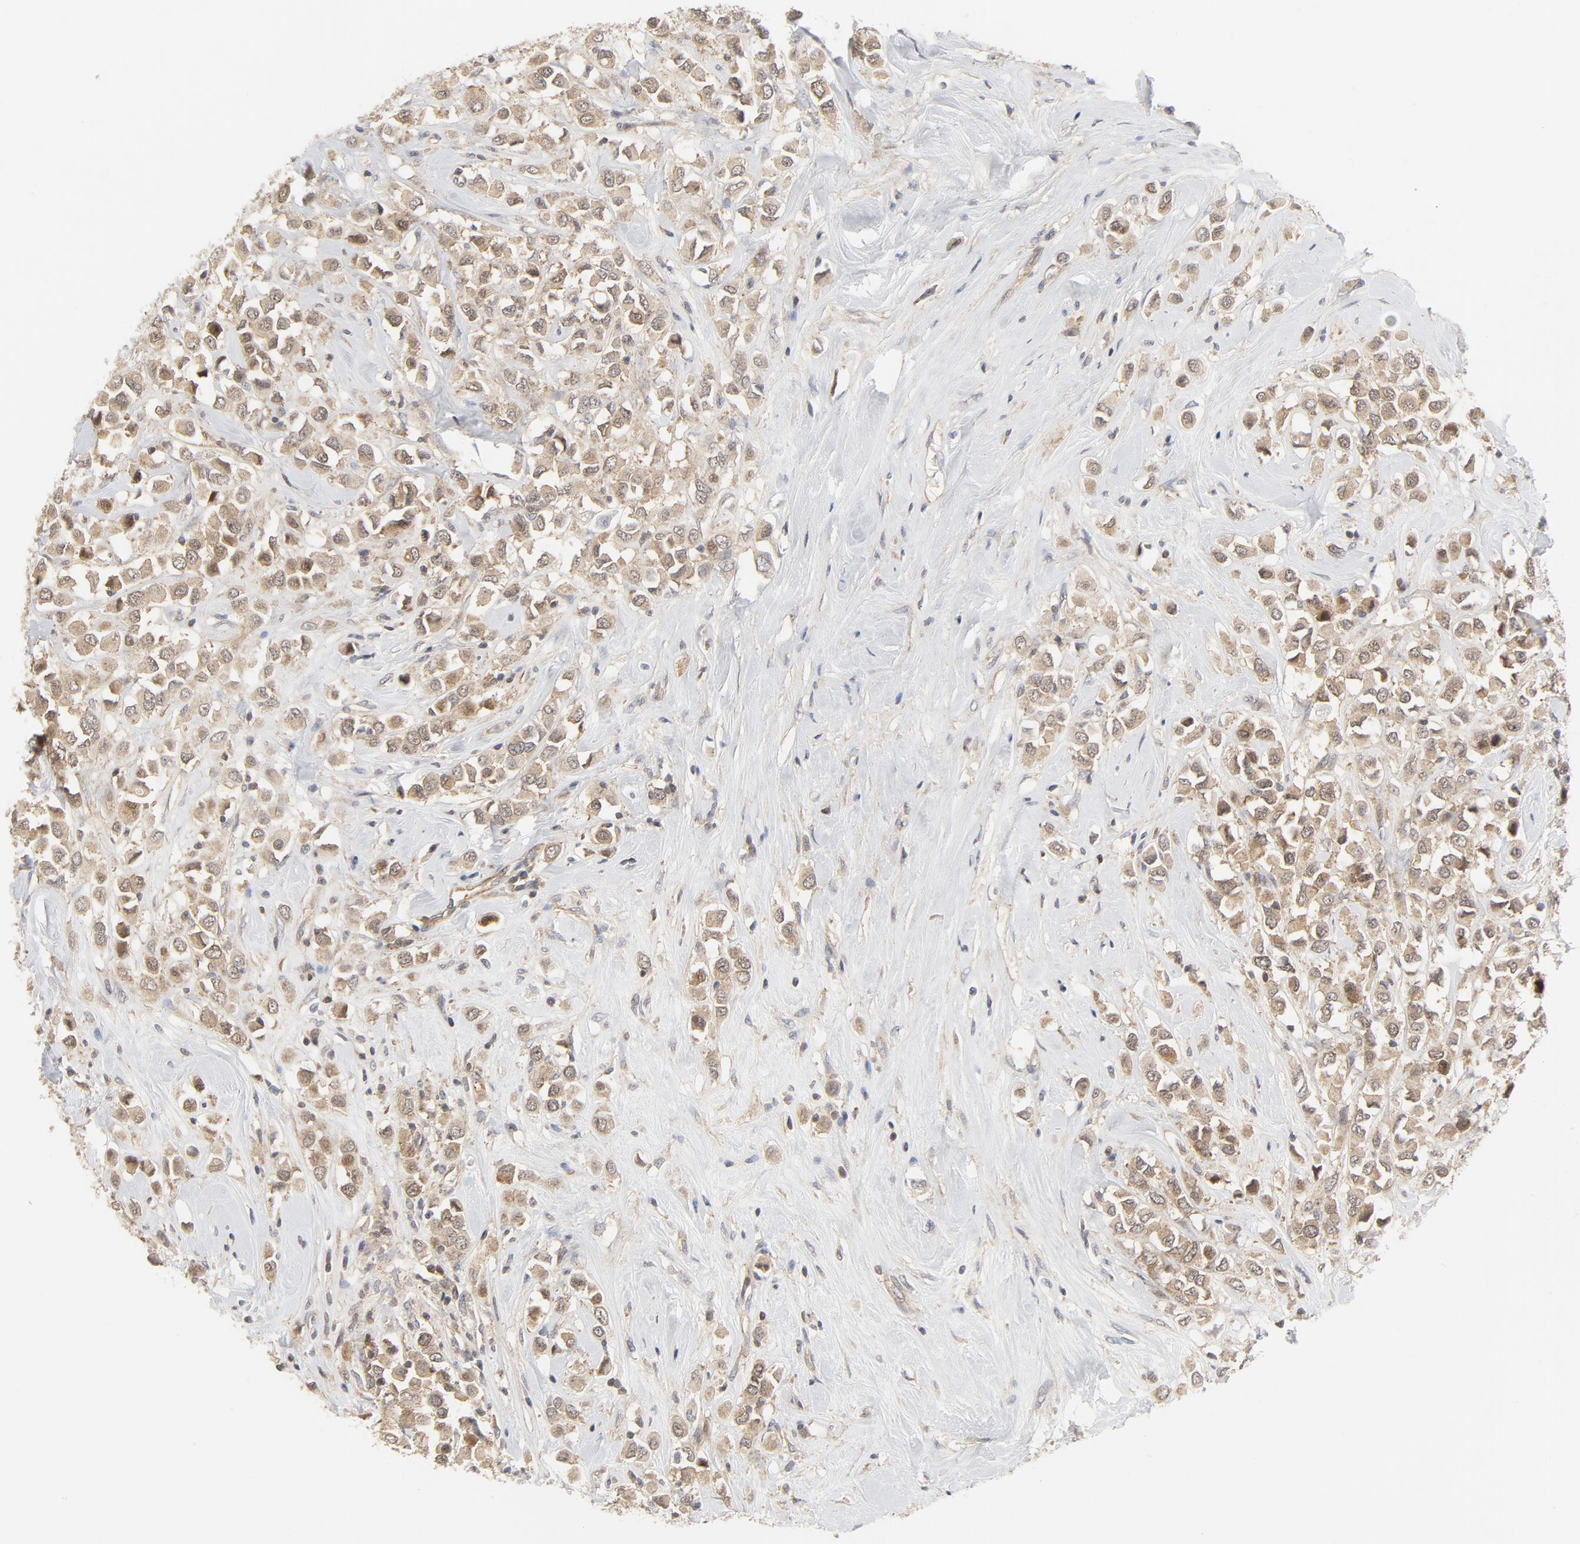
{"staining": {"intensity": "weak", "quantity": ">75%", "location": "cytoplasmic/membranous"}, "tissue": "breast cancer", "cell_type": "Tumor cells", "image_type": "cancer", "snomed": [{"axis": "morphology", "description": "Duct carcinoma"}, {"axis": "topography", "description": "Breast"}], "caption": "Approximately >75% of tumor cells in breast cancer (invasive ductal carcinoma) exhibit weak cytoplasmic/membranous protein staining as visualized by brown immunohistochemical staining.", "gene": "MAP2K7", "patient": {"sex": "female", "age": 61}}